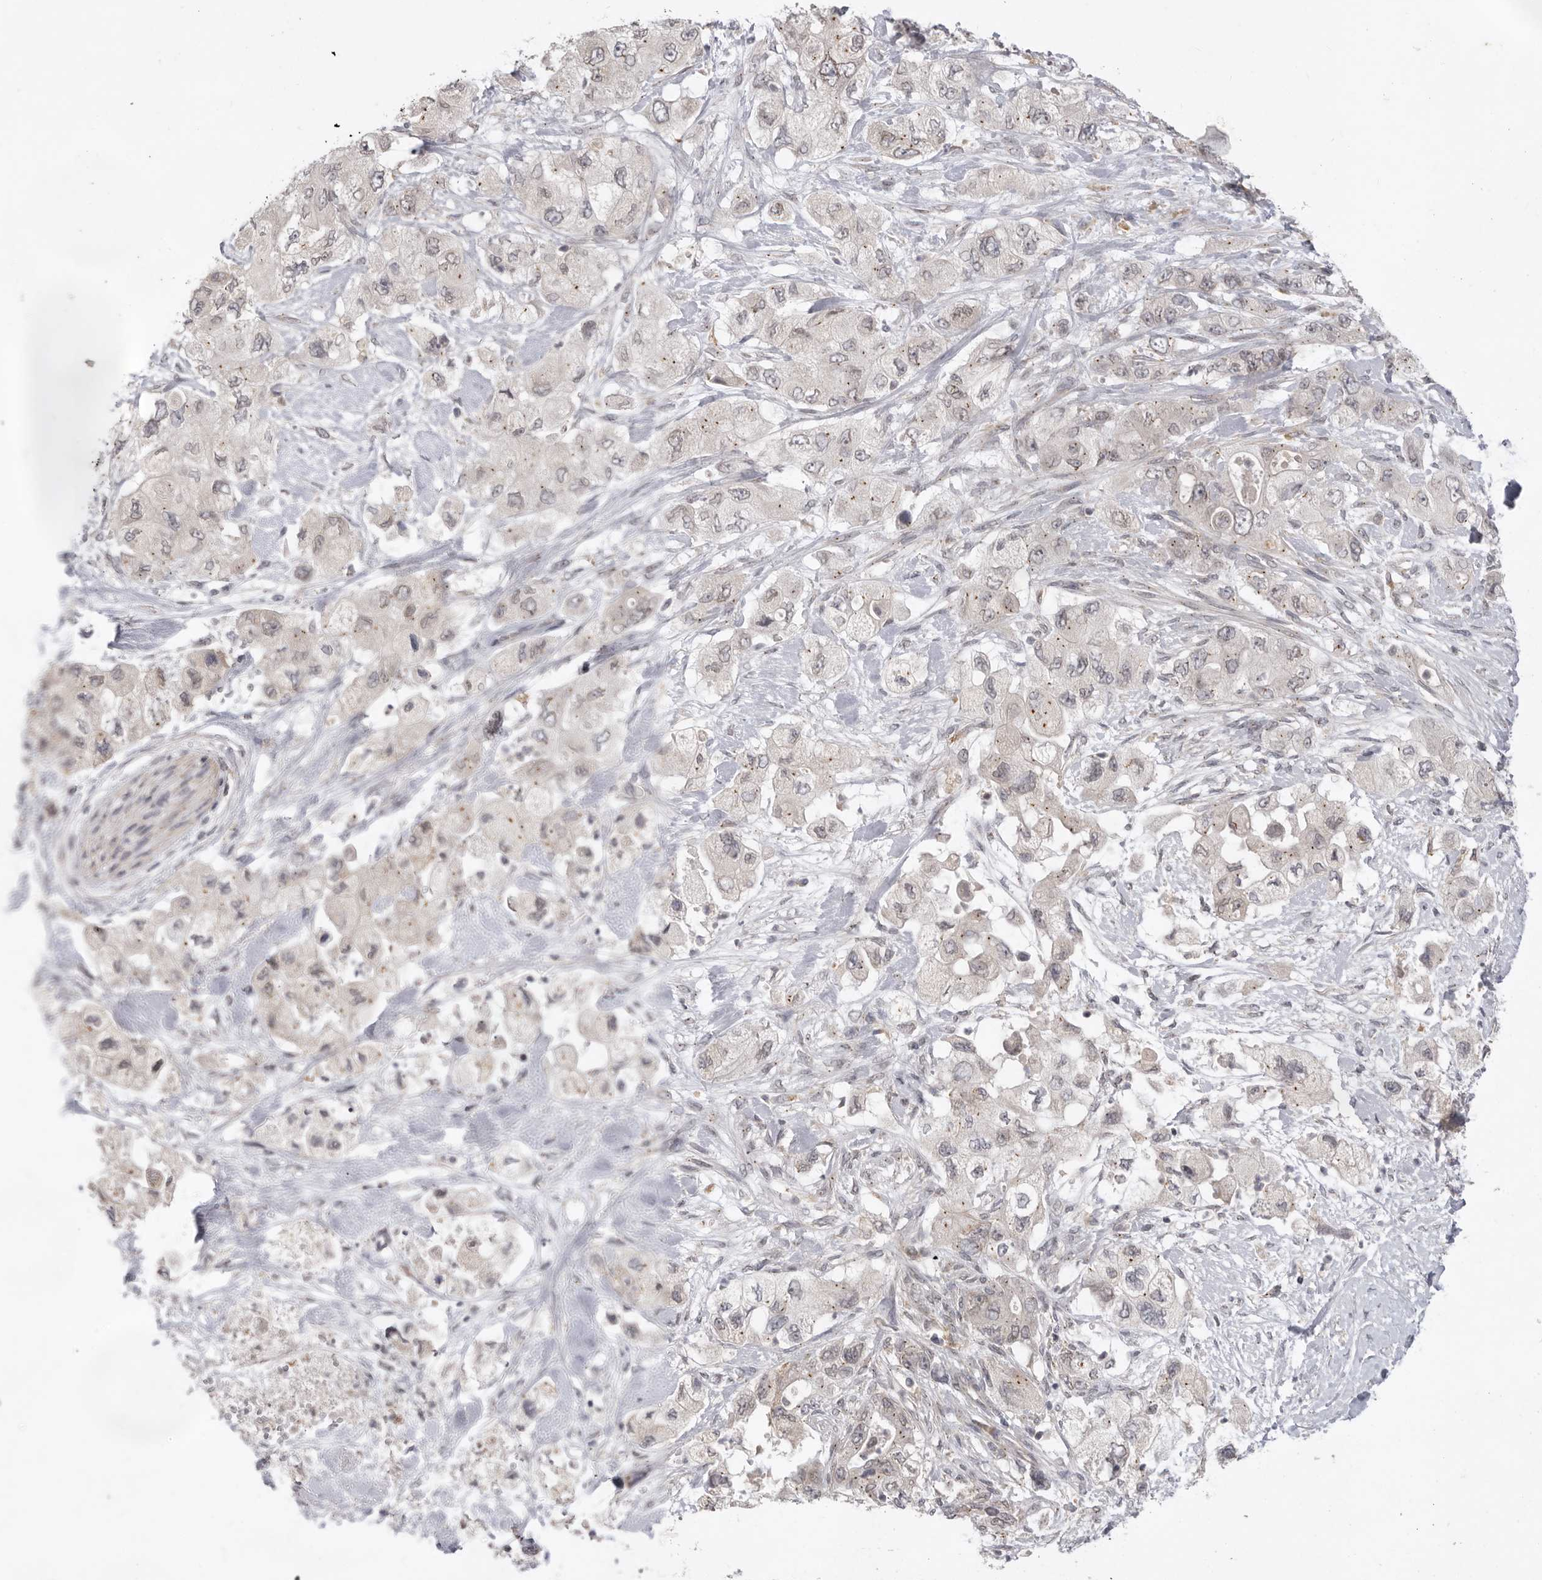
{"staining": {"intensity": "moderate", "quantity": "<25%", "location": "cytoplasmic/membranous"}, "tissue": "pancreatic cancer", "cell_type": "Tumor cells", "image_type": "cancer", "snomed": [{"axis": "morphology", "description": "Adenocarcinoma, NOS"}, {"axis": "topography", "description": "Pancreas"}], "caption": "Pancreatic cancer (adenocarcinoma) stained with a brown dye displays moderate cytoplasmic/membranous positive staining in approximately <25% of tumor cells.", "gene": "TLR3", "patient": {"sex": "female", "age": 73}}